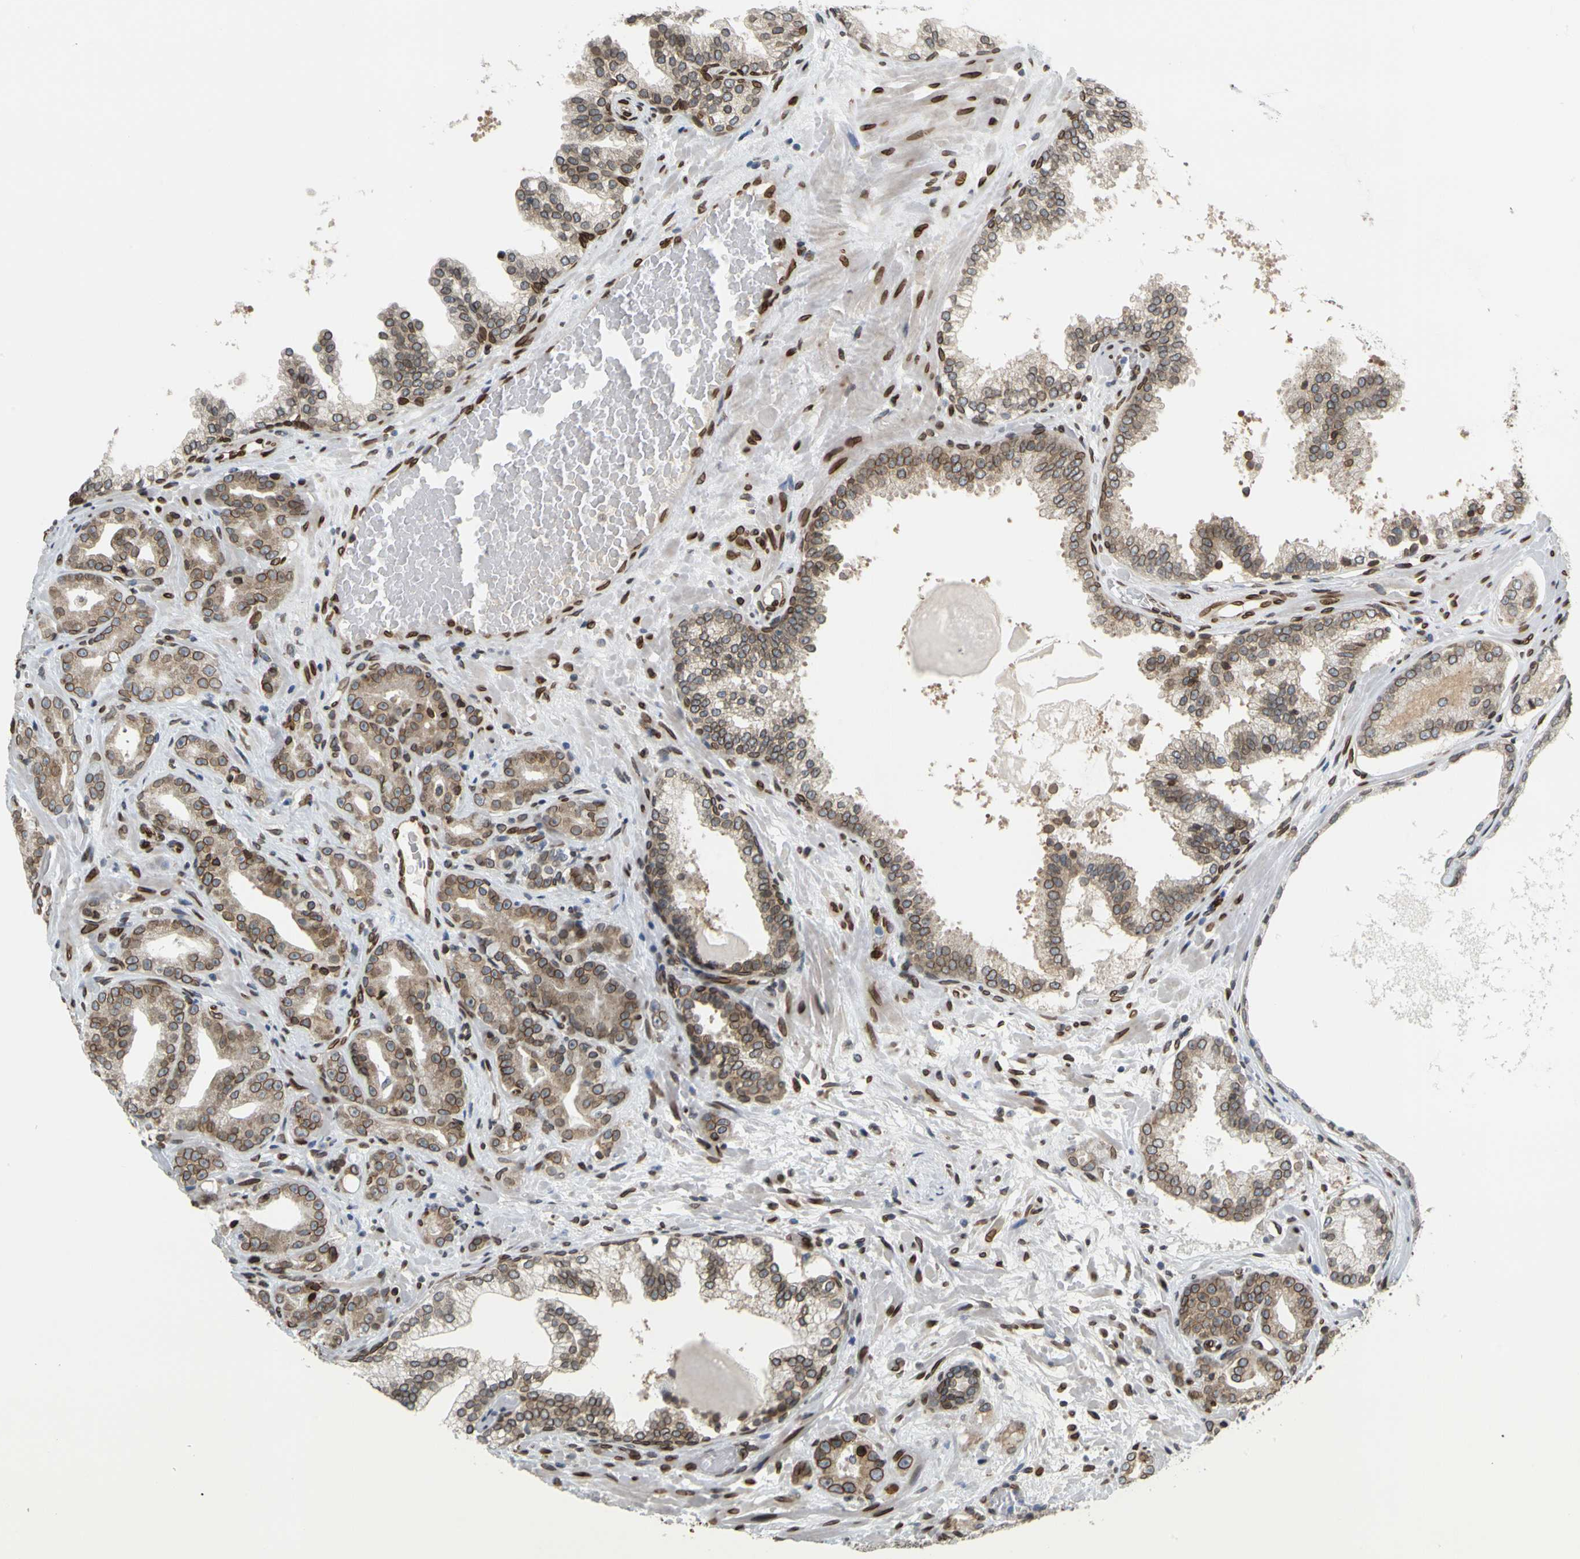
{"staining": {"intensity": "moderate", "quantity": ">75%", "location": "cytoplasmic/membranous,nuclear"}, "tissue": "prostate cancer", "cell_type": "Tumor cells", "image_type": "cancer", "snomed": [{"axis": "morphology", "description": "Adenocarcinoma, Low grade"}, {"axis": "topography", "description": "Prostate"}], "caption": "Protein expression analysis of human prostate cancer (adenocarcinoma (low-grade)) reveals moderate cytoplasmic/membranous and nuclear expression in about >75% of tumor cells. The protein of interest is shown in brown color, while the nuclei are stained blue.", "gene": "SUN1", "patient": {"sex": "male", "age": 63}}